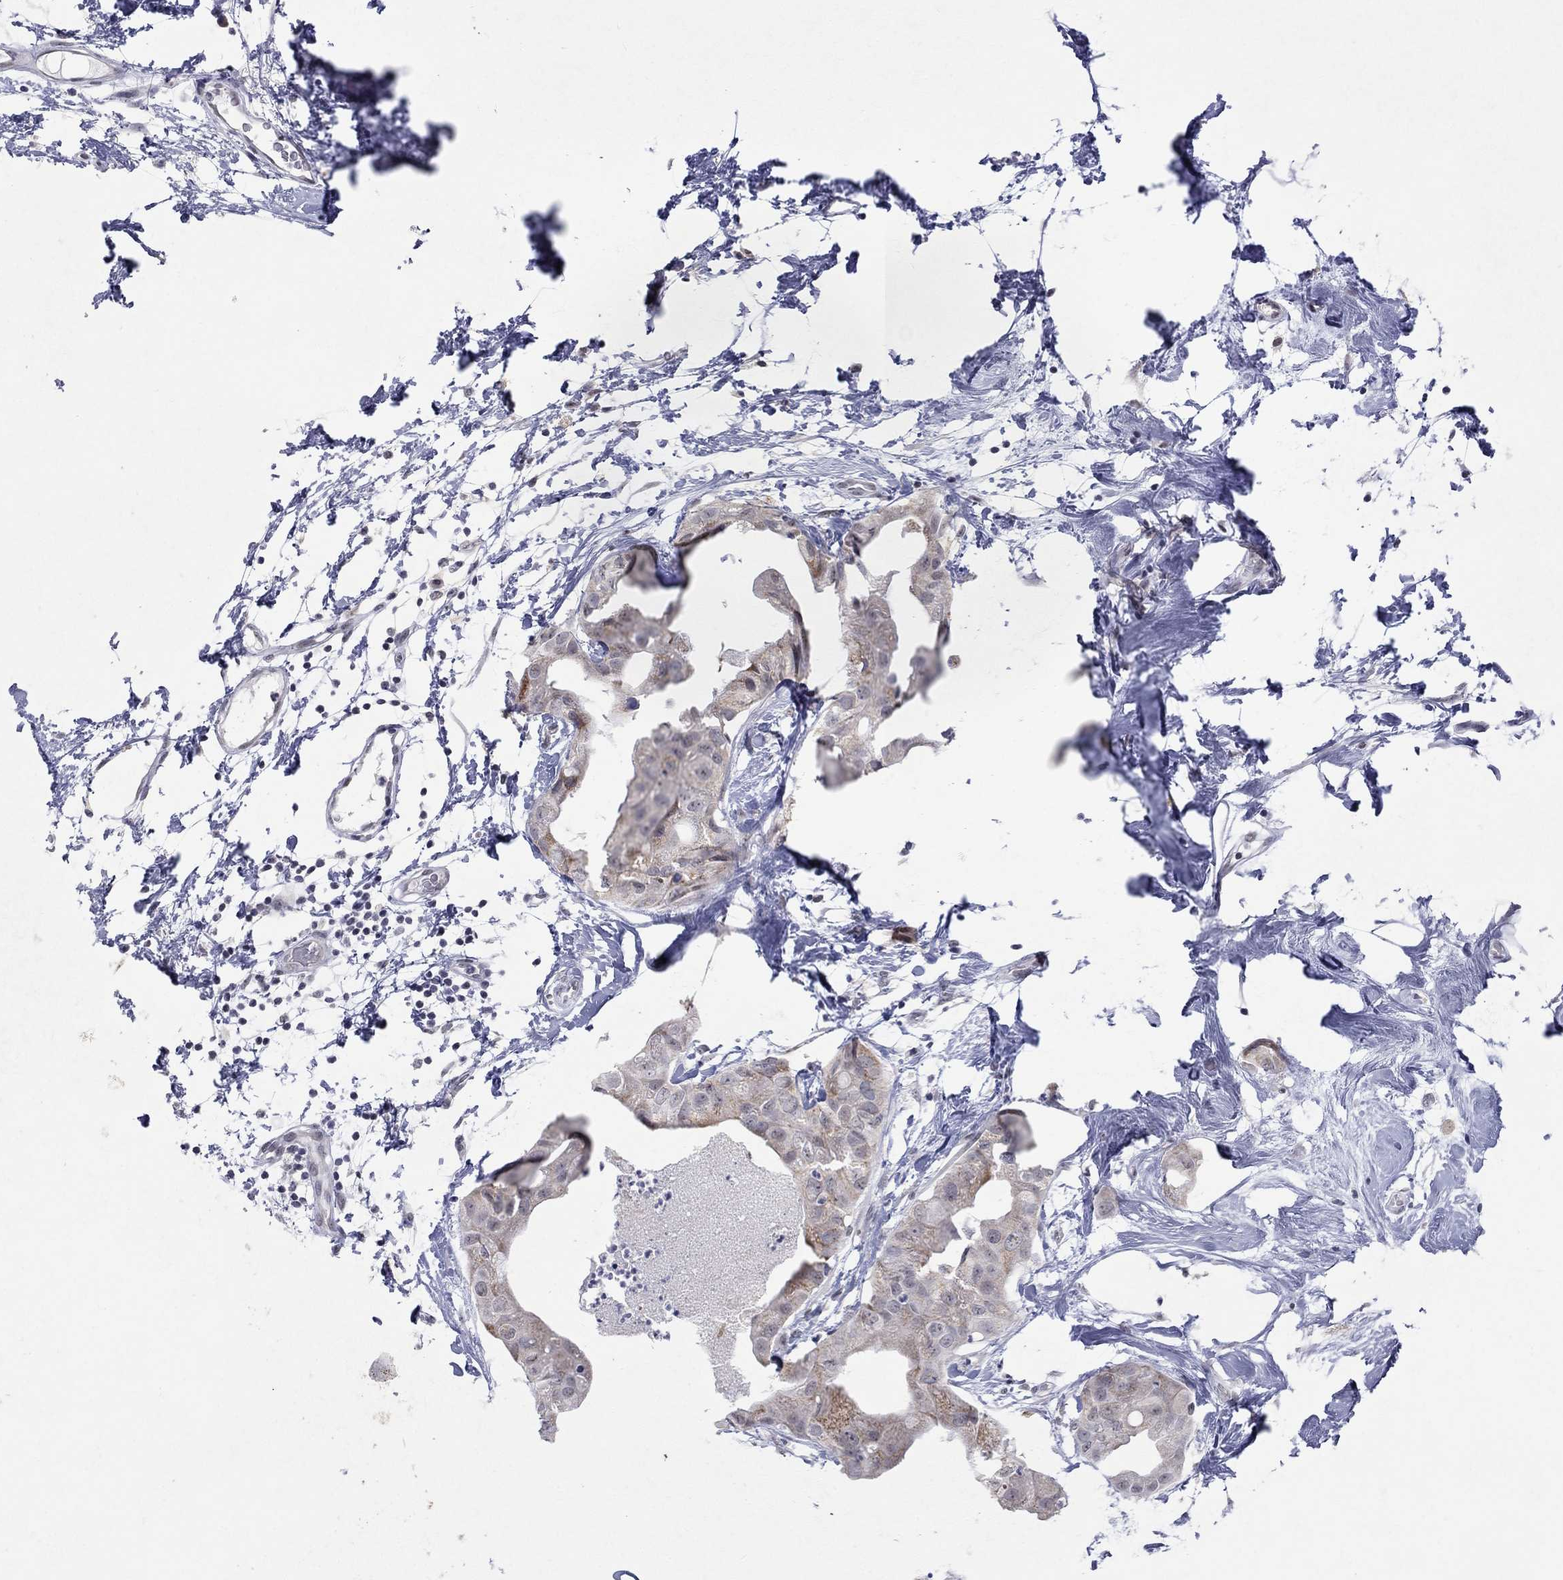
{"staining": {"intensity": "weak", "quantity": "<25%", "location": "cytoplasmic/membranous"}, "tissue": "breast cancer", "cell_type": "Tumor cells", "image_type": "cancer", "snomed": [{"axis": "morphology", "description": "Normal tissue, NOS"}, {"axis": "morphology", "description": "Duct carcinoma"}, {"axis": "topography", "description": "Breast"}], "caption": "High power microscopy image of an immunohistochemistry micrograph of breast invasive ductal carcinoma, revealing no significant expression in tumor cells.", "gene": "TMEM143", "patient": {"sex": "female", "age": 40}}